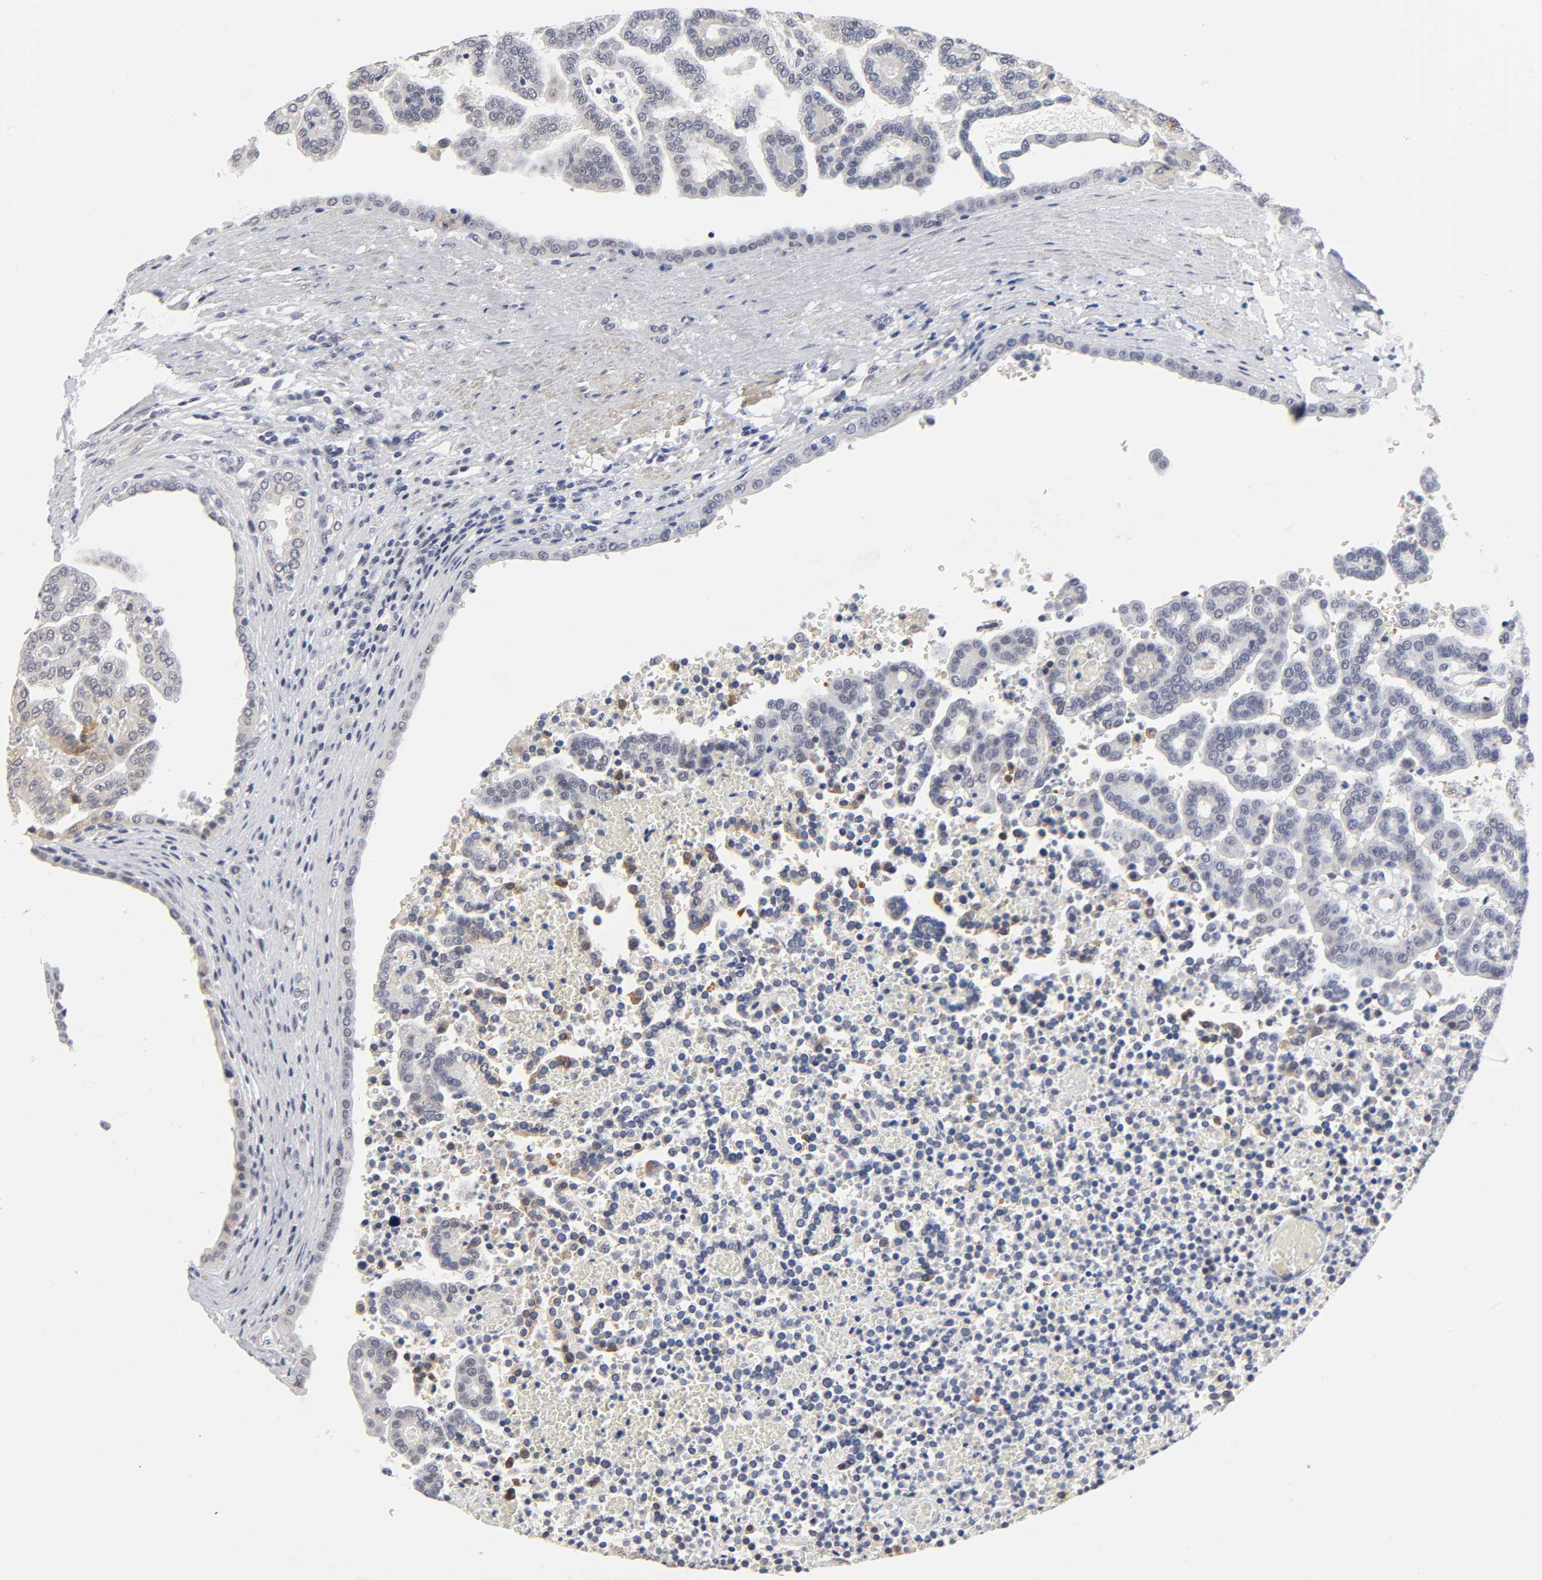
{"staining": {"intensity": "negative", "quantity": "none", "location": "none"}, "tissue": "renal cancer", "cell_type": "Tumor cells", "image_type": "cancer", "snomed": [{"axis": "morphology", "description": "Adenocarcinoma, NOS"}, {"axis": "topography", "description": "Kidney"}], "caption": "An image of renal adenocarcinoma stained for a protein shows no brown staining in tumor cells.", "gene": "GRHL2", "patient": {"sex": "male", "age": 61}}